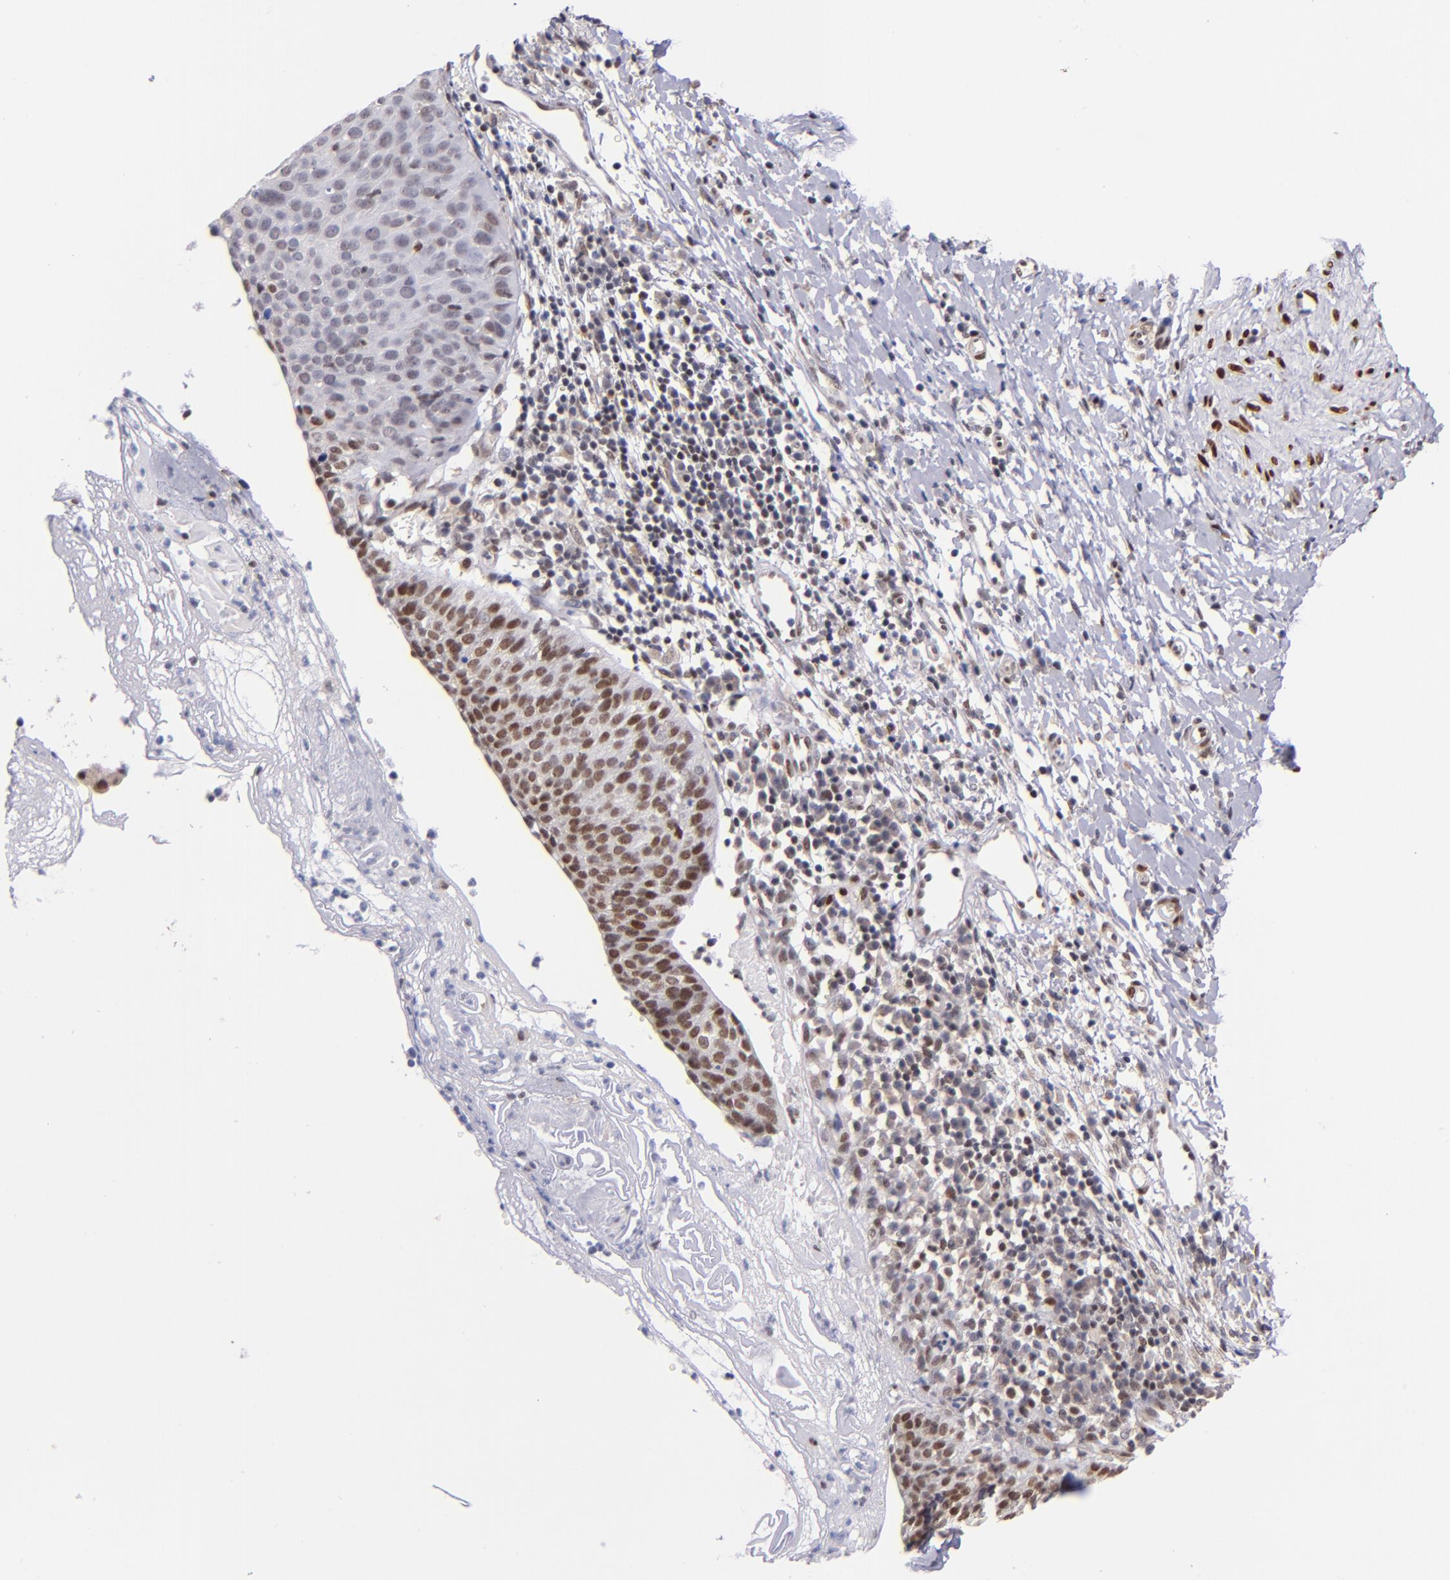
{"staining": {"intensity": "moderate", "quantity": "25%-75%", "location": "nuclear"}, "tissue": "cervical cancer", "cell_type": "Tumor cells", "image_type": "cancer", "snomed": [{"axis": "morphology", "description": "Normal tissue, NOS"}, {"axis": "morphology", "description": "Squamous cell carcinoma, NOS"}, {"axis": "topography", "description": "Cervix"}], "caption": "IHC (DAB (3,3'-diaminobenzidine)) staining of cervical cancer demonstrates moderate nuclear protein staining in approximately 25%-75% of tumor cells.", "gene": "SRF", "patient": {"sex": "female", "age": 39}}